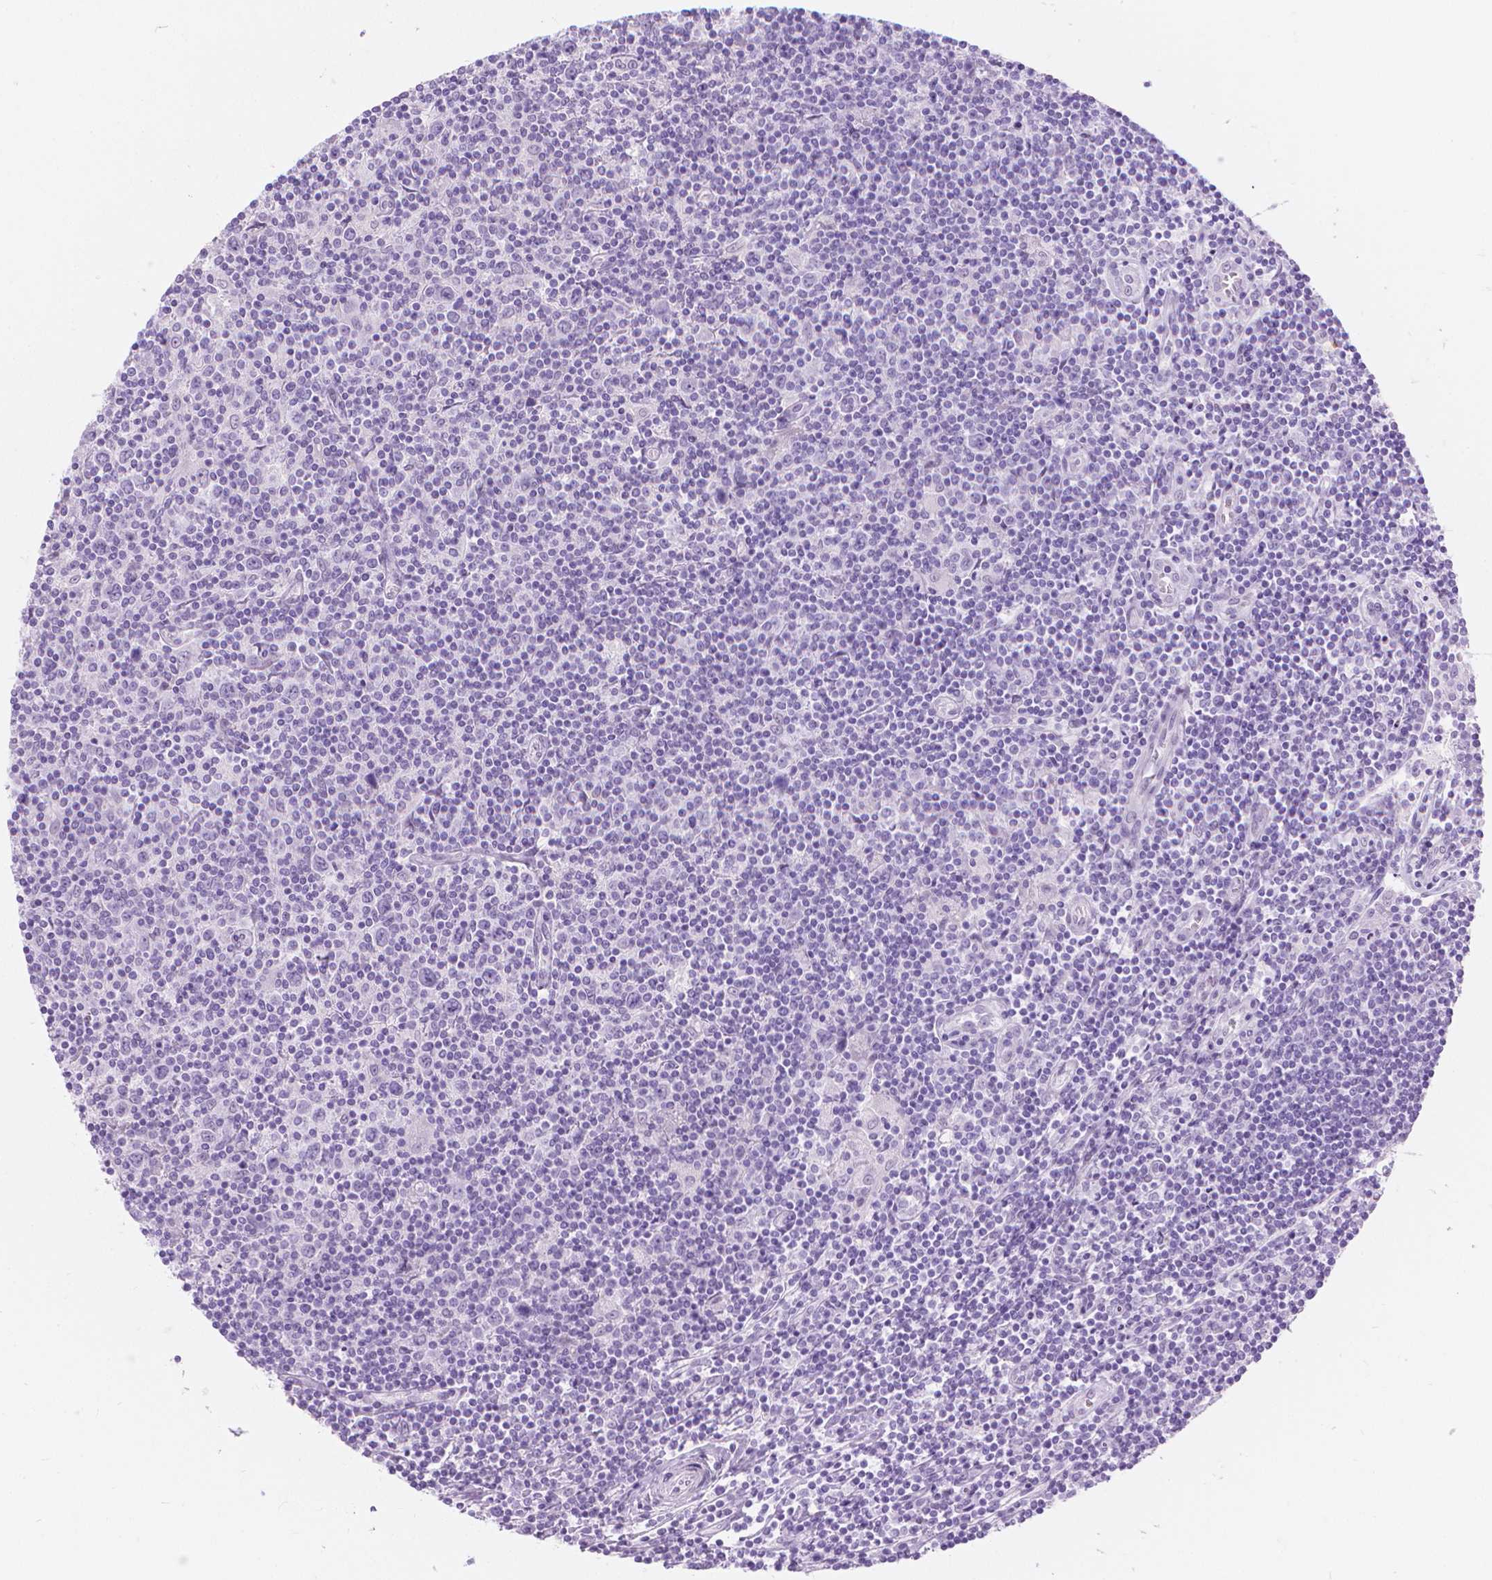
{"staining": {"intensity": "negative", "quantity": "none", "location": "none"}, "tissue": "lymphoma", "cell_type": "Tumor cells", "image_type": "cancer", "snomed": [{"axis": "morphology", "description": "Hodgkin's disease, NOS"}, {"axis": "topography", "description": "Lymph node"}], "caption": "Immunohistochemical staining of human lymphoma displays no significant staining in tumor cells.", "gene": "CFAP52", "patient": {"sex": "male", "age": 40}}